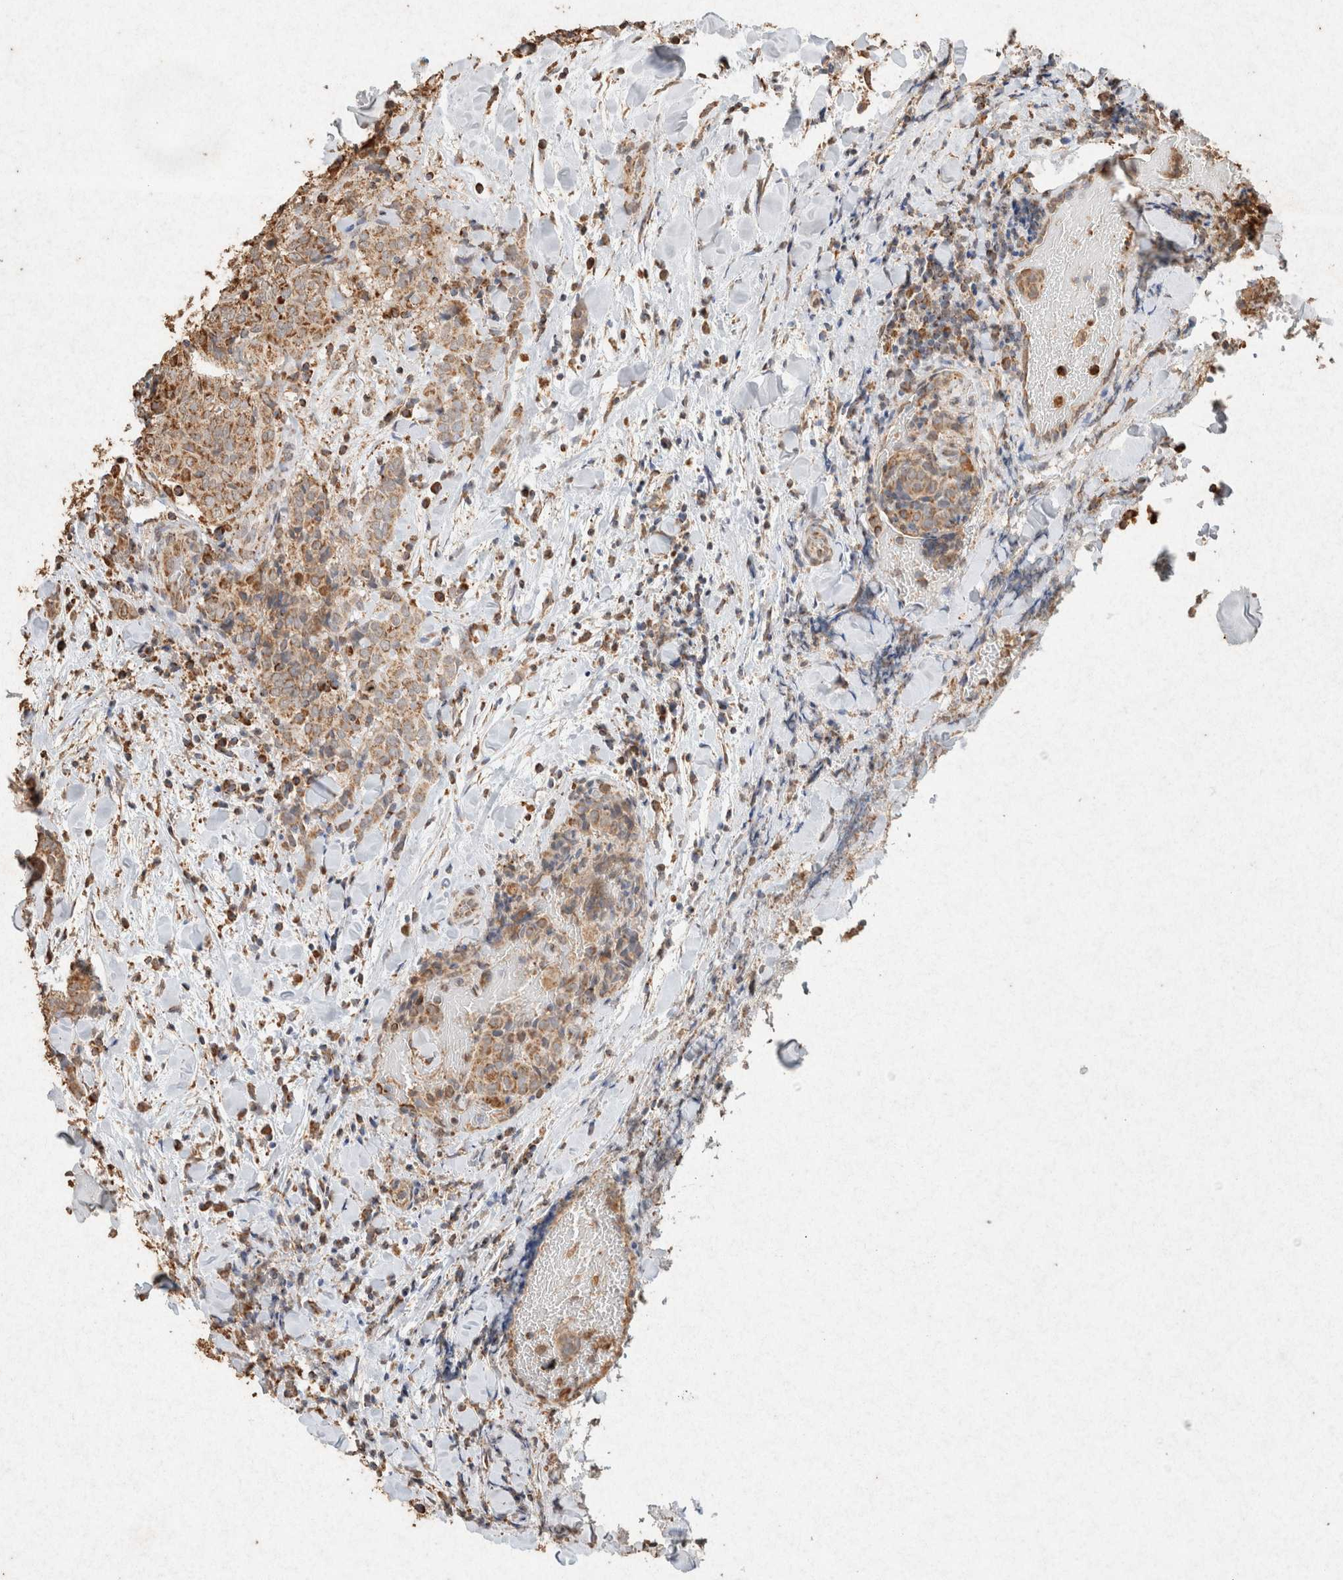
{"staining": {"intensity": "moderate", "quantity": ">75%", "location": "cytoplasmic/membranous"}, "tissue": "thyroid cancer", "cell_type": "Tumor cells", "image_type": "cancer", "snomed": [{"axis": "morphology", "description": "Normal tissue, NOS"}, {"axis": "morphology", "description": "Papillary adenocarcinoma, NOS"}, {"axis": "topography", "description": "Thyroid gland"}], "caption": "IHC image of thyroid papillary adenocarcinoma stained for a protein (brown), which reveals medium levels of moderate cytoplasmic/membranous expression in about >75% of tumor cells.", "gene": "SDC2", "patient": {"sex": "female", "age": 30}}